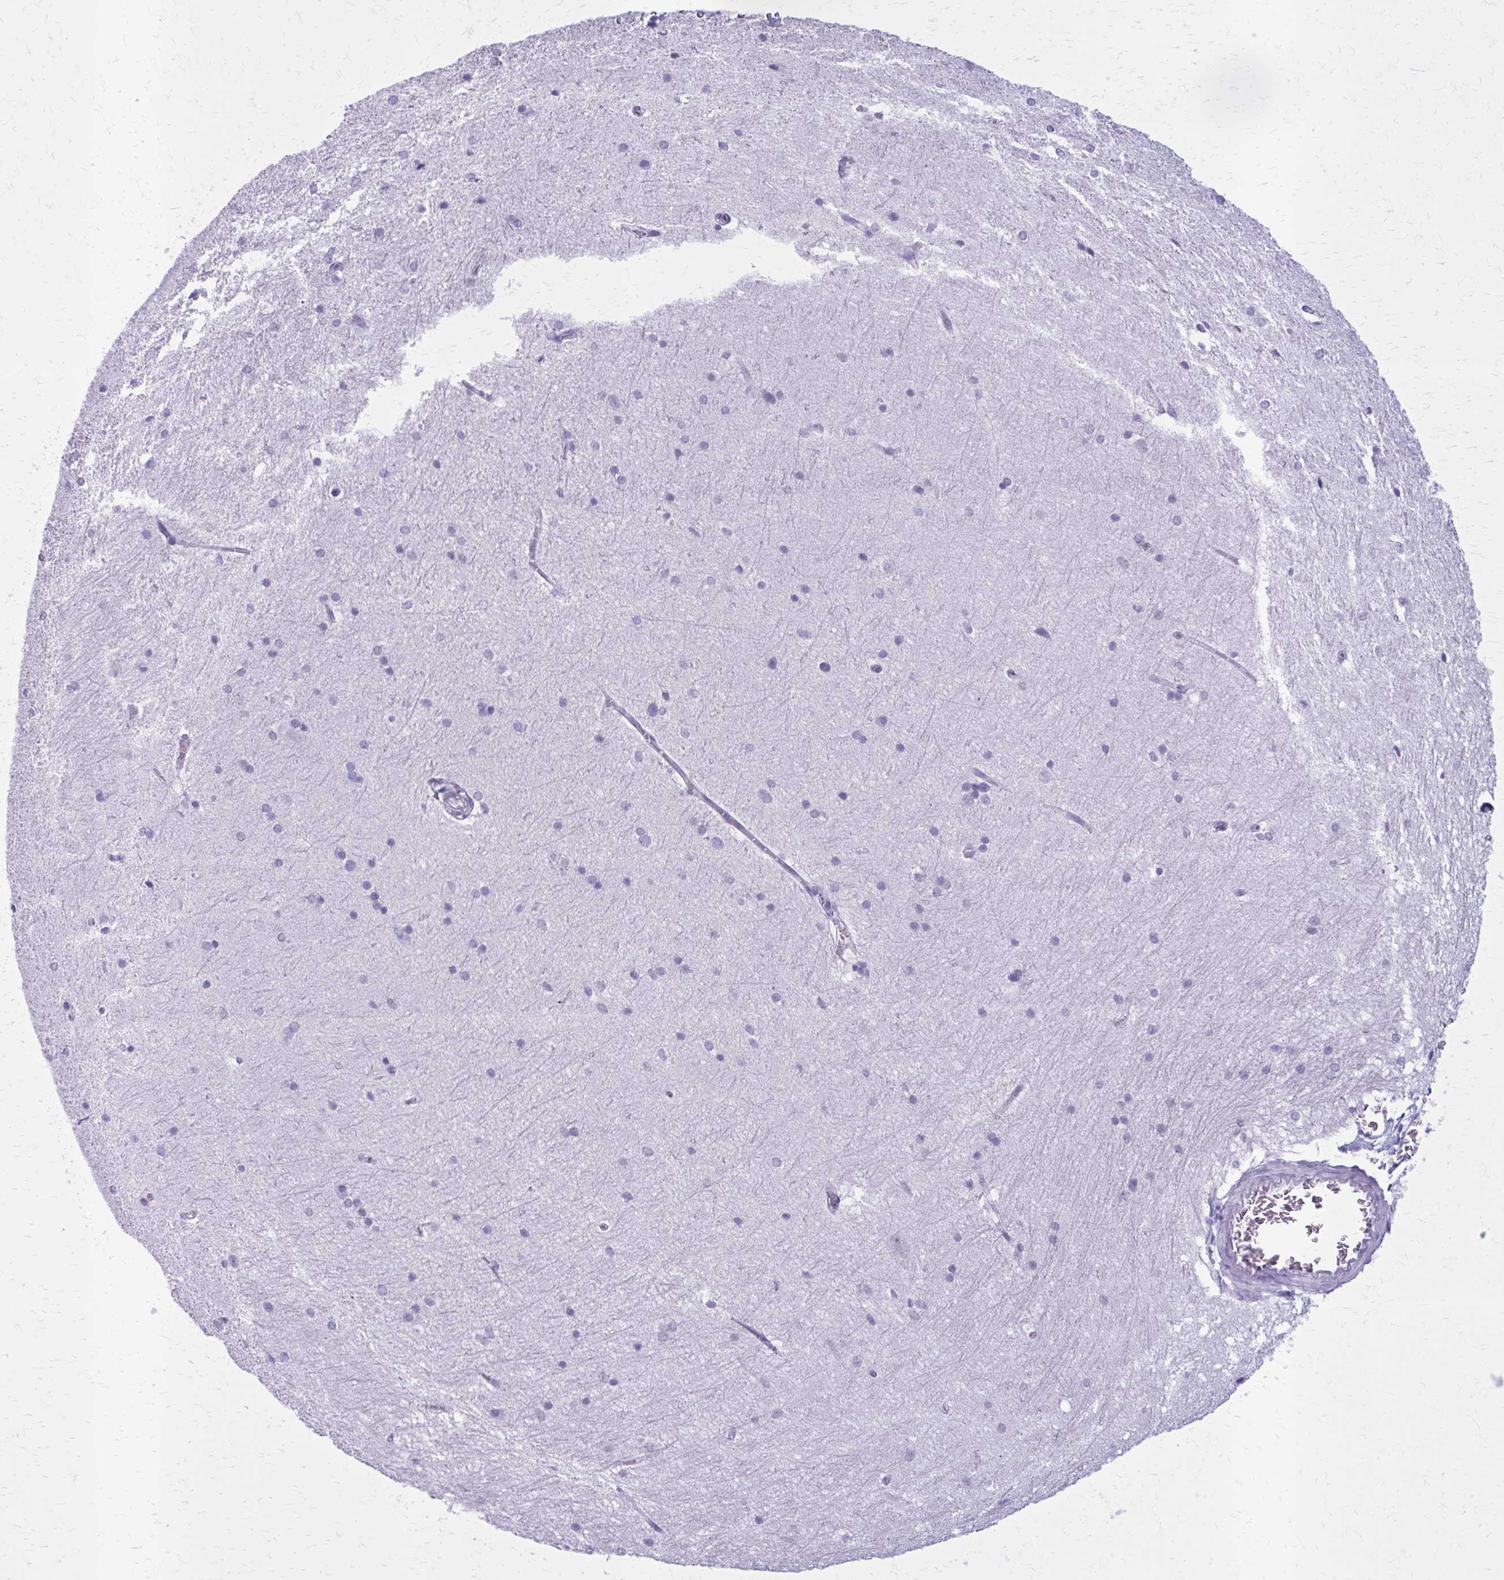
{"staining": {"intensity": "negative", "quantity": "none", "location": "none"}, "tissue": "hippocampus", "cell_type": "Glial cells", "image_type": "normal", "snomed": [{"axis": "morphology", "description": "Normal tissue, NOS"}, {"axis": "topography", "description": "Cerebral cortex"}, {"axis": "topography", "description": "Hippocampus"}], "caption": "An IHC photomicrograph of normal hippocampus is shown. There is no staining in glial cells of hippocampus. Brightfield microscopy of immunohistochemistry (IHC) stained with DAB (brown) and hematoxylin (blue), captured at high magnification.", "gene": "ZDHHC7", "patient": {"sex": "female", "age": 19}}